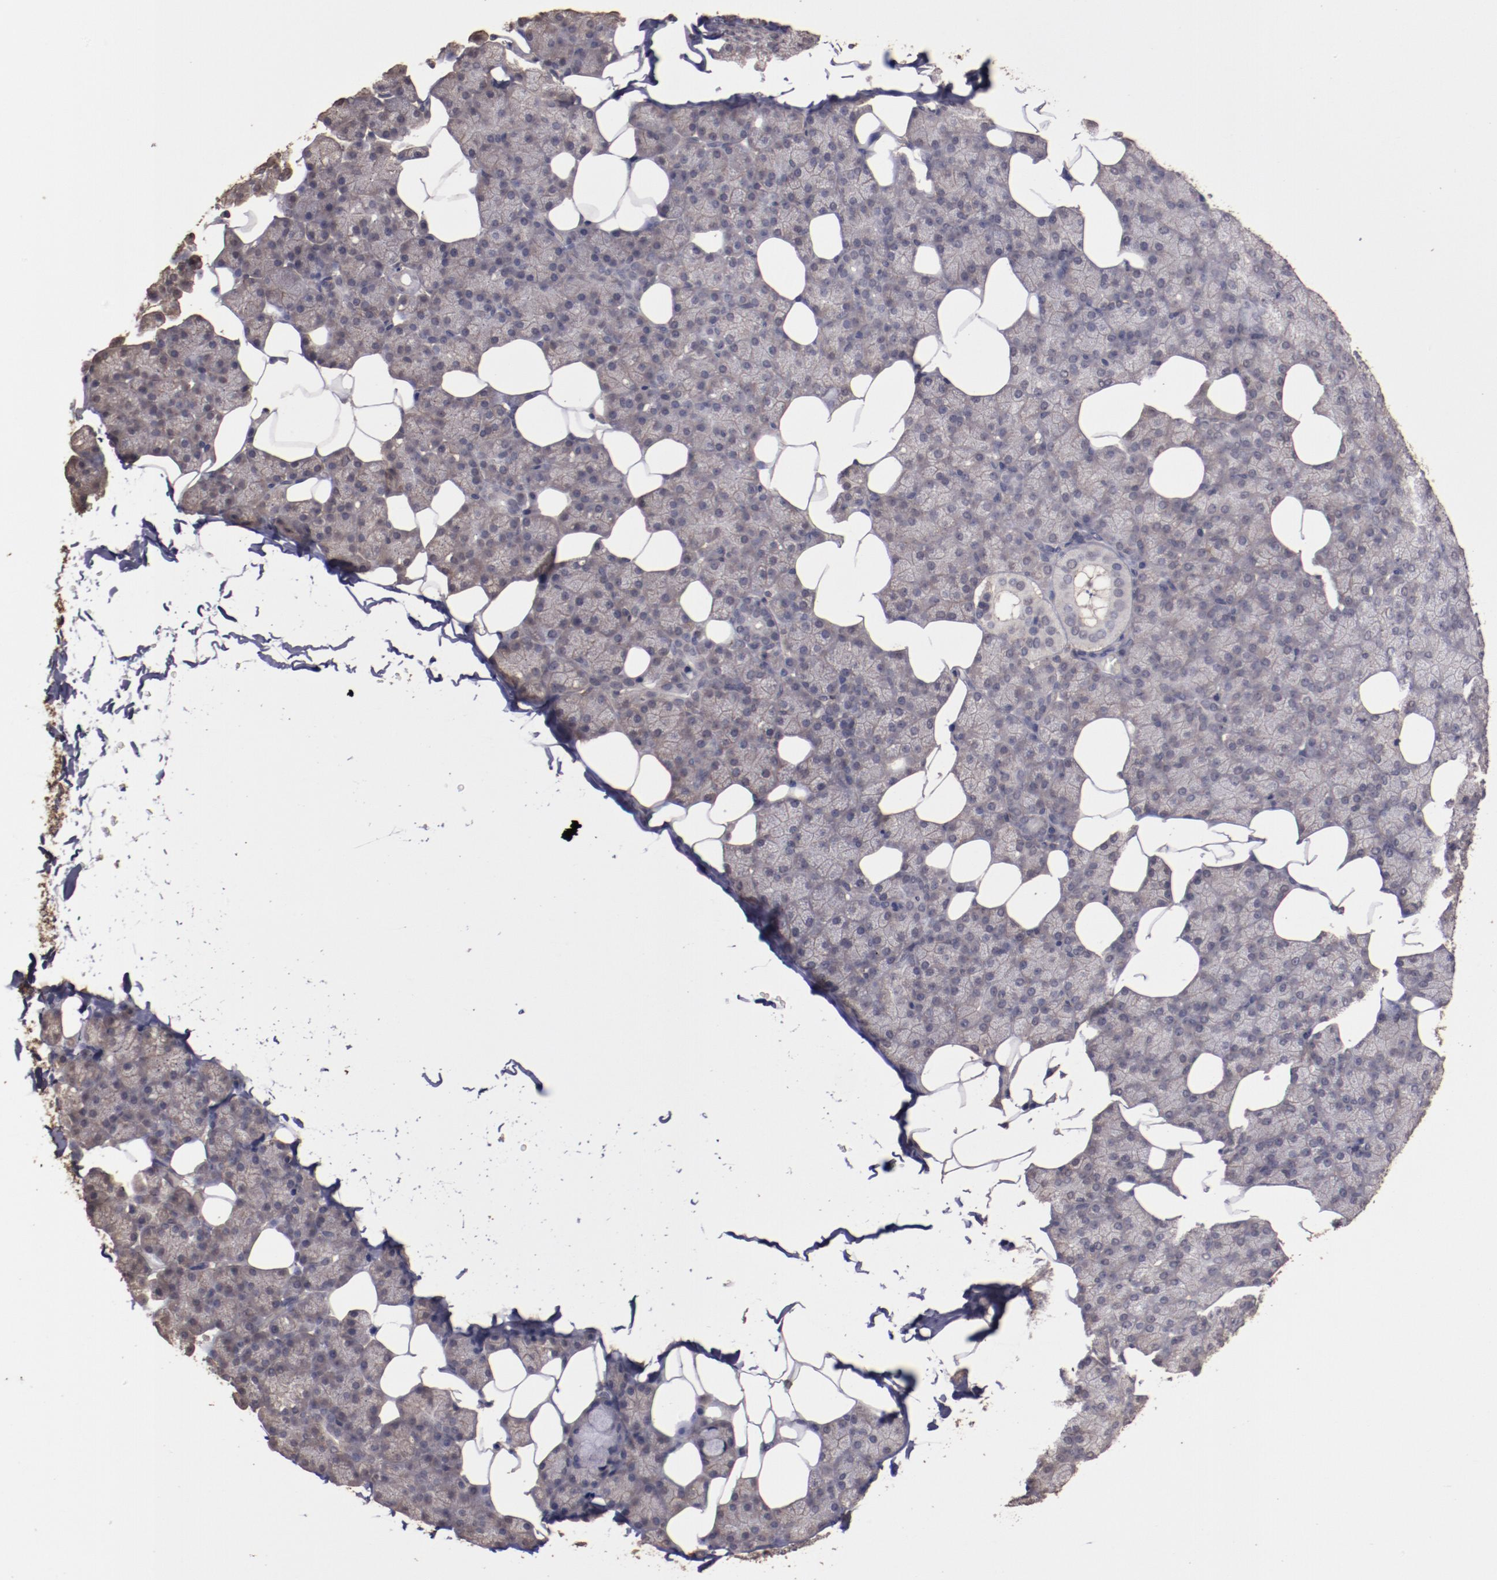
{"staining": {"intensity": "weak", "quantity": "25%-75%", "location": "cytoplasmic/membranous"}, "tissue": "salivary gland", "cell_type": "Glandular cells", "image_type": "normal", "snomed": [{"axis": "morphology", "description": "Normal tissue, NOS"}, {"axis": "topography", "description": "Lymph node"}, {"axis": "topography", "description": "Salivary gland"}], "caption": "Immunohistochemical staining of normal human salivary gland displays weak cytoplasmic/membranous protein expression in about 25%-75% of glandular cells. (Stains: DAB in brown, nuclei in blue, Microscopy: brightfield microscopy at high magnification).", "gene": "FAT1", "patient": {"sex": "male", "age": 8}}